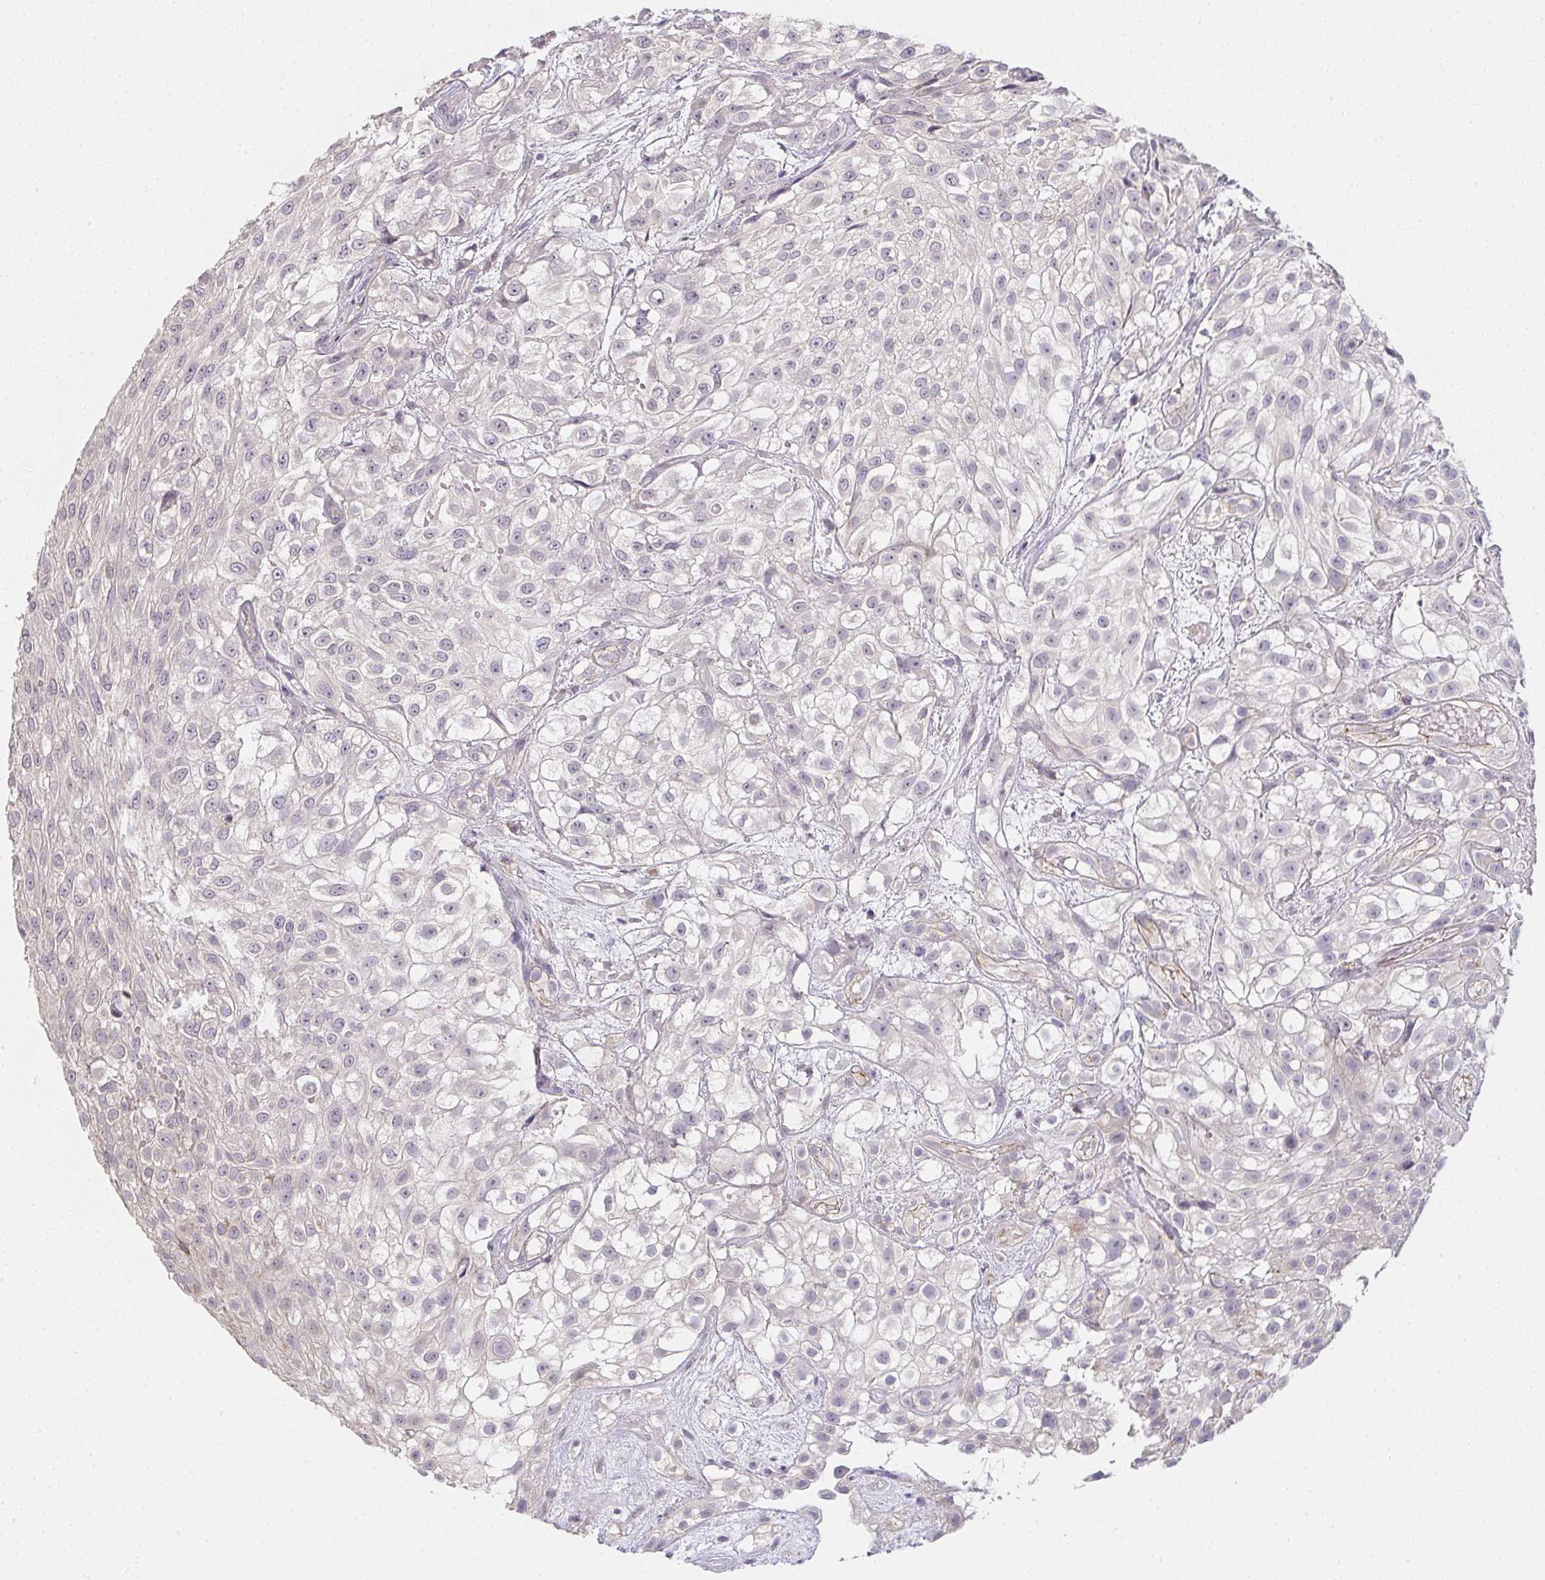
{"staining": {"intensity": "negative", "quantity": "none", "location": "none"}, "tissue": "urothelial cancer", "cell_type": "Tumor cells", "image_type": "cancer", "snomed": [{"axis": "morphology", "description": "Urothelial carcinoma, High grade"}, {"axis": "topography", "description": "Urinary bladder"}], "caption": "DAB immunohistochemical staining of human urothelial cancer displays no significant expression in tumor cells.", "gene": "TMEM219", "patient": {"sex": "male", "age": 56}}